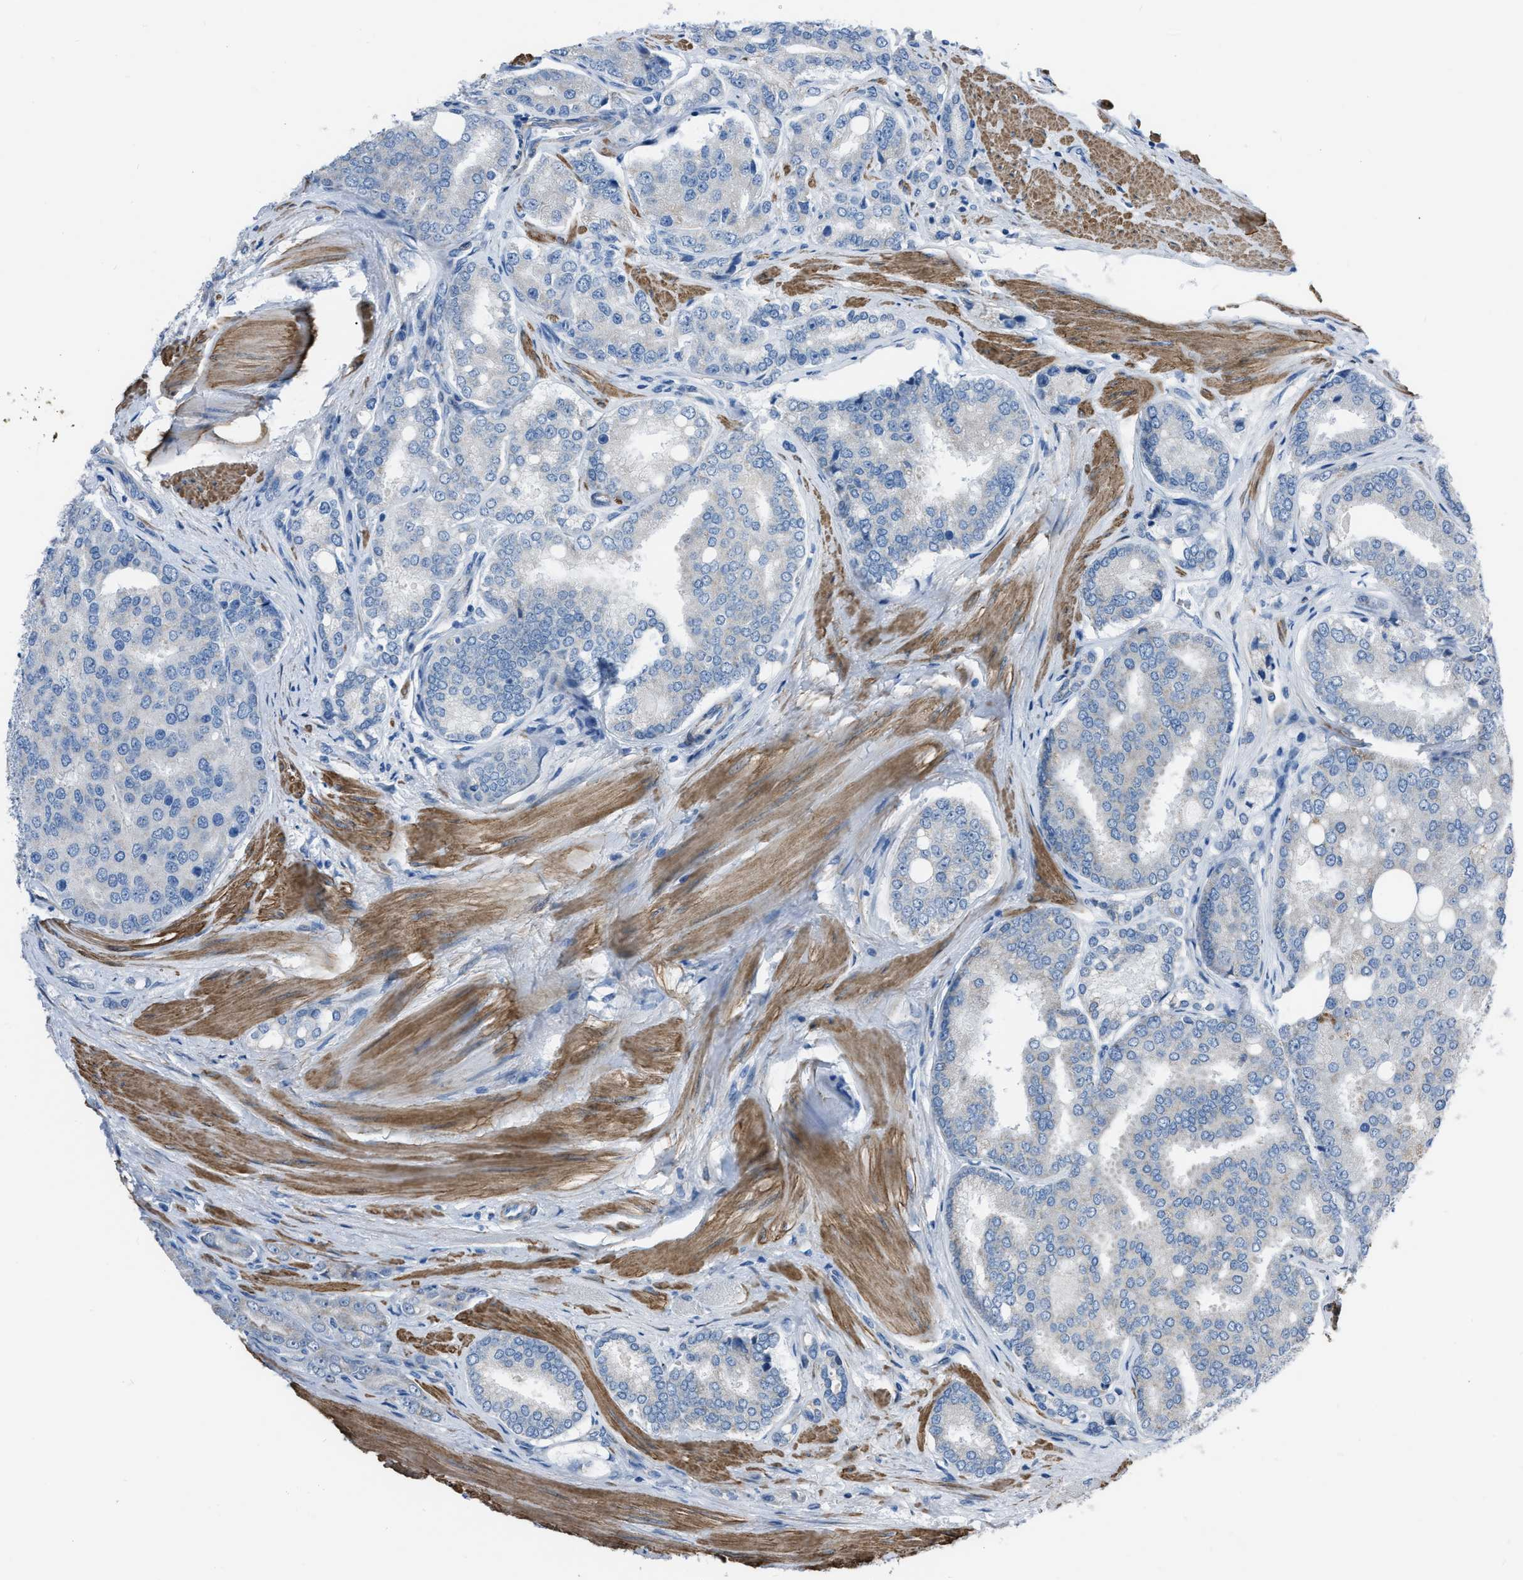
{"staining": {"intensity": "negative", "quantity": "none", "location": "none"}, "tissue": "prostate cancer", "cell_type": "Tumor cells", "image_type": "cancer", "snomed": [{"axis": "morphology", "description": "Adenocarcinoma, High grade"}, {"axis": "topography", "description": "Prostate"}], "caption": "Adenocarcinoma (high-grade) (prostate) stained for a protein using immunohistochemistry (IHC) shows no expression tumor cells.", "gene": "SPATC1L", "patient": {"sex": "male", "age": 50}}